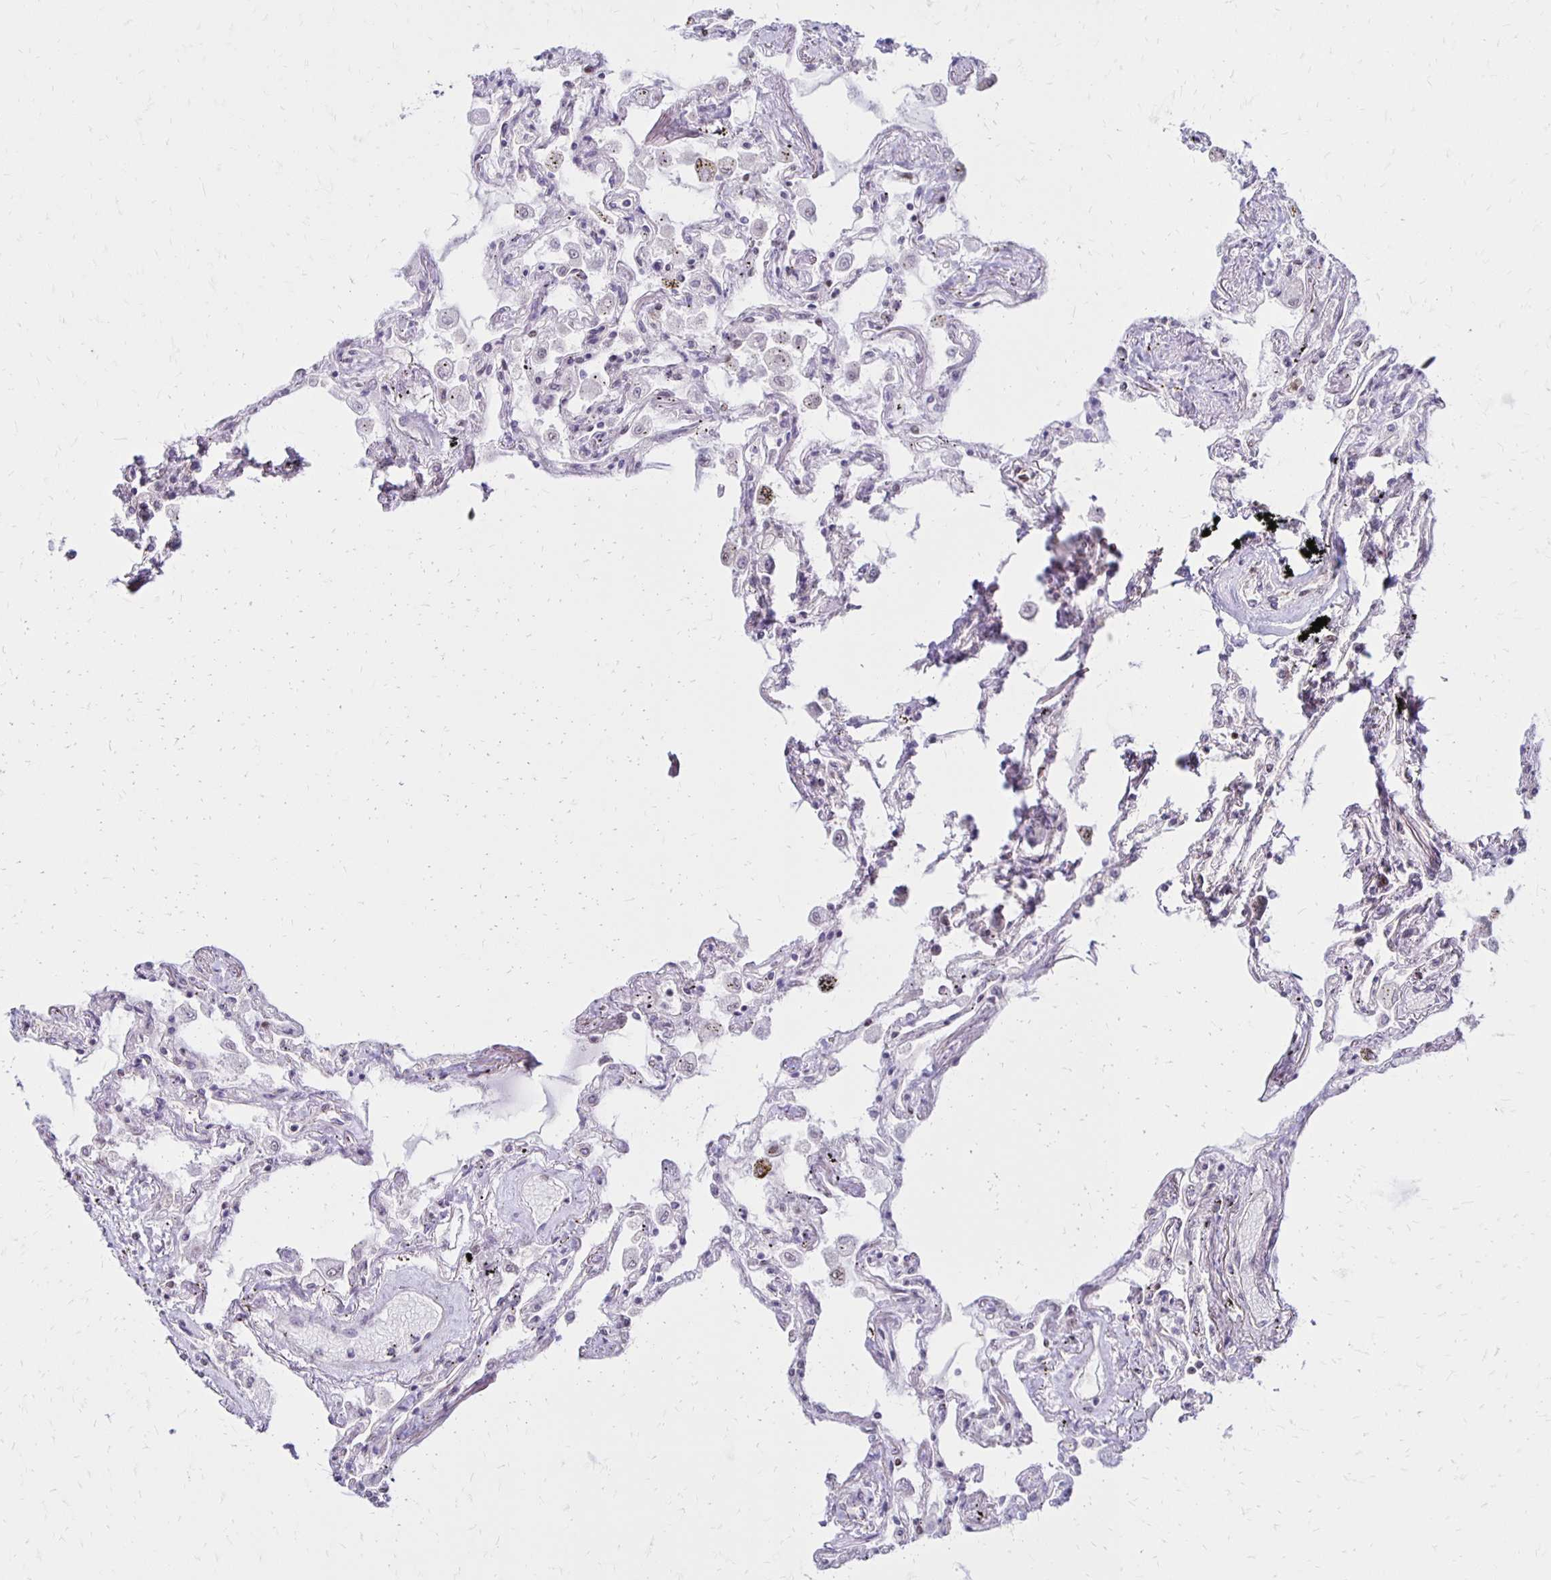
{"staining": {"intensity": "weak", "quantity": "25%-75%", "location": "nuclear"}, "tissue": "lung", "cell_type": "Alveolar cells", "image_type": "normal", "snomed": [{"axis": "morphology", "description": "Normal tissue, NOS"}, {"axis": "morphology", "description": "Adenocarcinoma, NOS"}, {"axis": "topography", "description": "Cartilage tissue"}, {"axis": "topography", "description": "Lung"}], "caption": "Immunohistochemistry (IHC) photomicrograph of unremarkable lung: lung stained using immunohistochemistry demonstrates low levels of weak protein expression localized specifically in the nuclear of alveolar cells, appearing as a nuclear brown color.", "gene": "DDB2", "patient": {"sex": "female", "age": 67}}